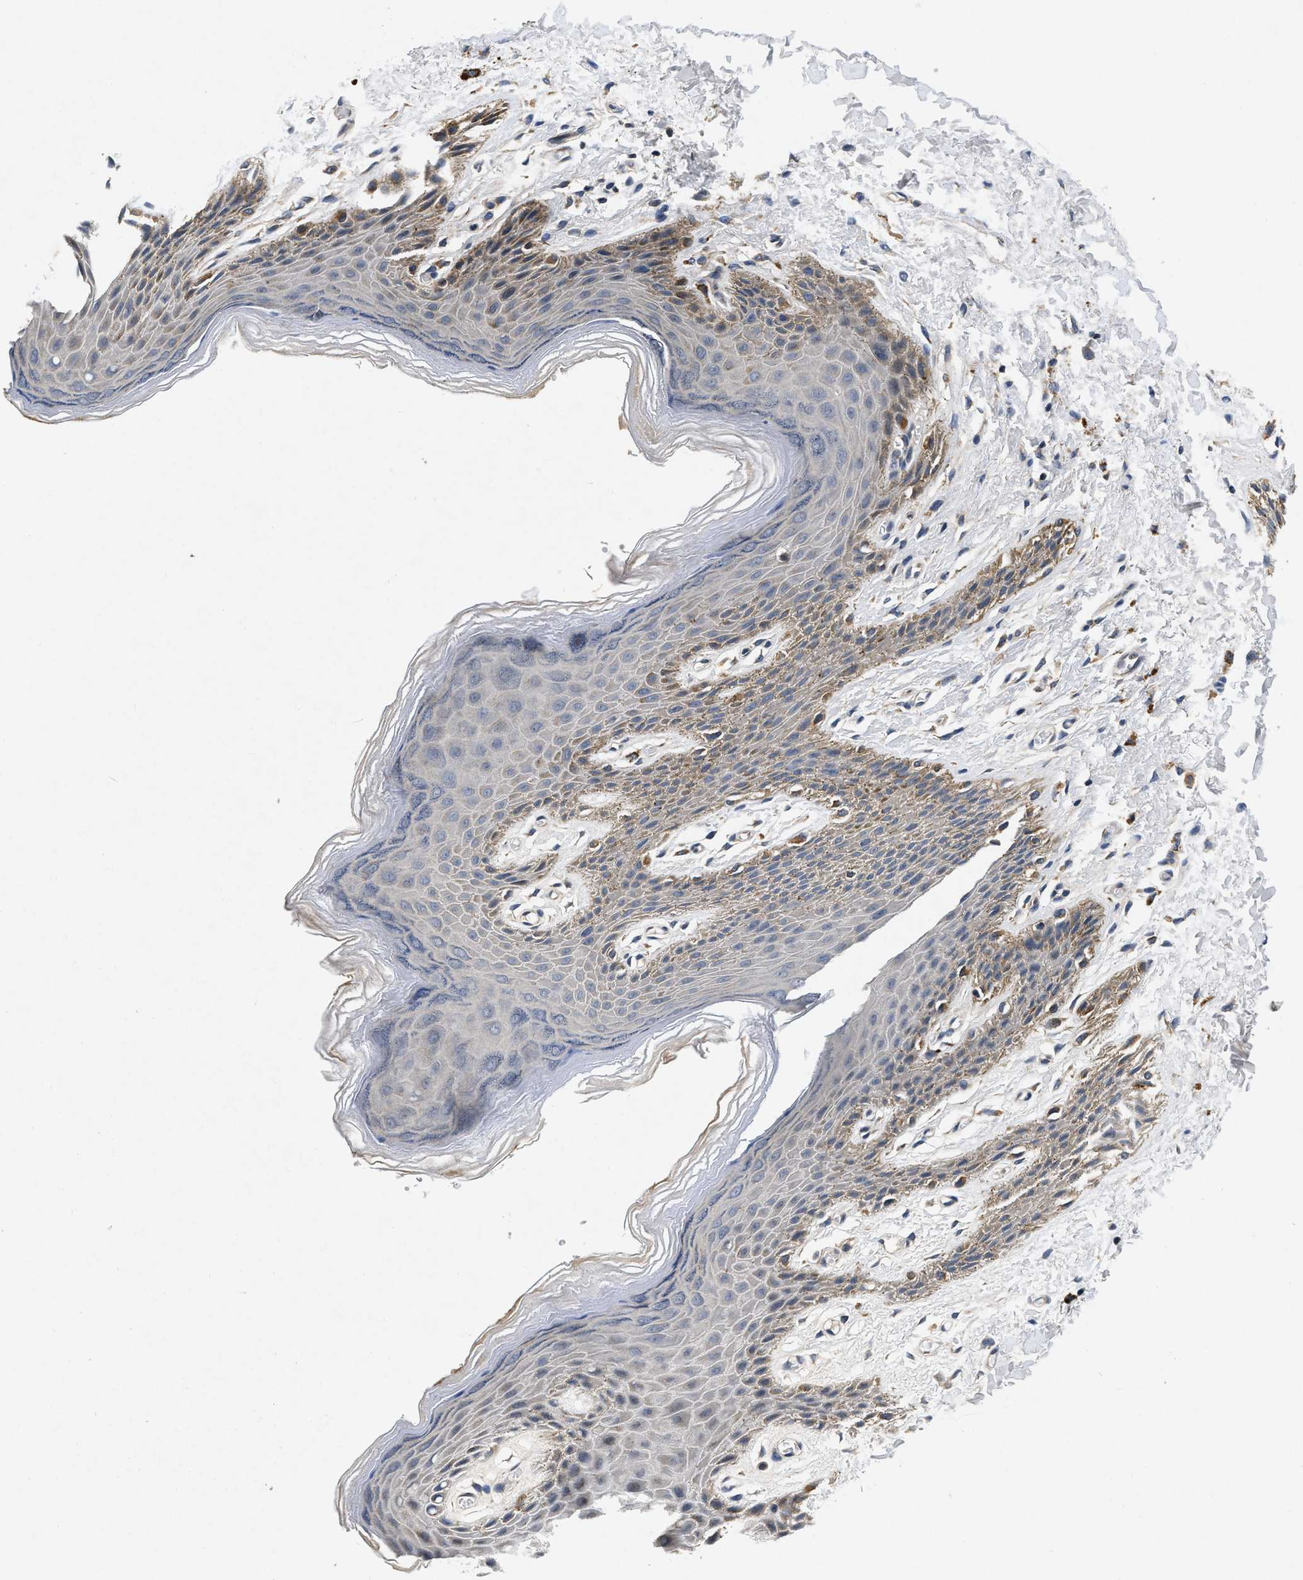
{"staining": {"intensity": "moderate", "quantity": "<25%", "location": "cytoplasmic/membranous"}, "tissue": "skin", "cell_type": "Epidermal cells", "image_type": "normal", "snomed": [{"axis": "morphology", "description": "Normal tissue, NOS"}, {"axis": "topography", "description": "Anal"}], "caption": "IHC of unremarkable human skin exhibits low levels of moderate cytoplasmic/membranous positivity in about <25% of epidermal cells.", "gene": "PDP1", "patient": {"sex": "male", "age": 44}}